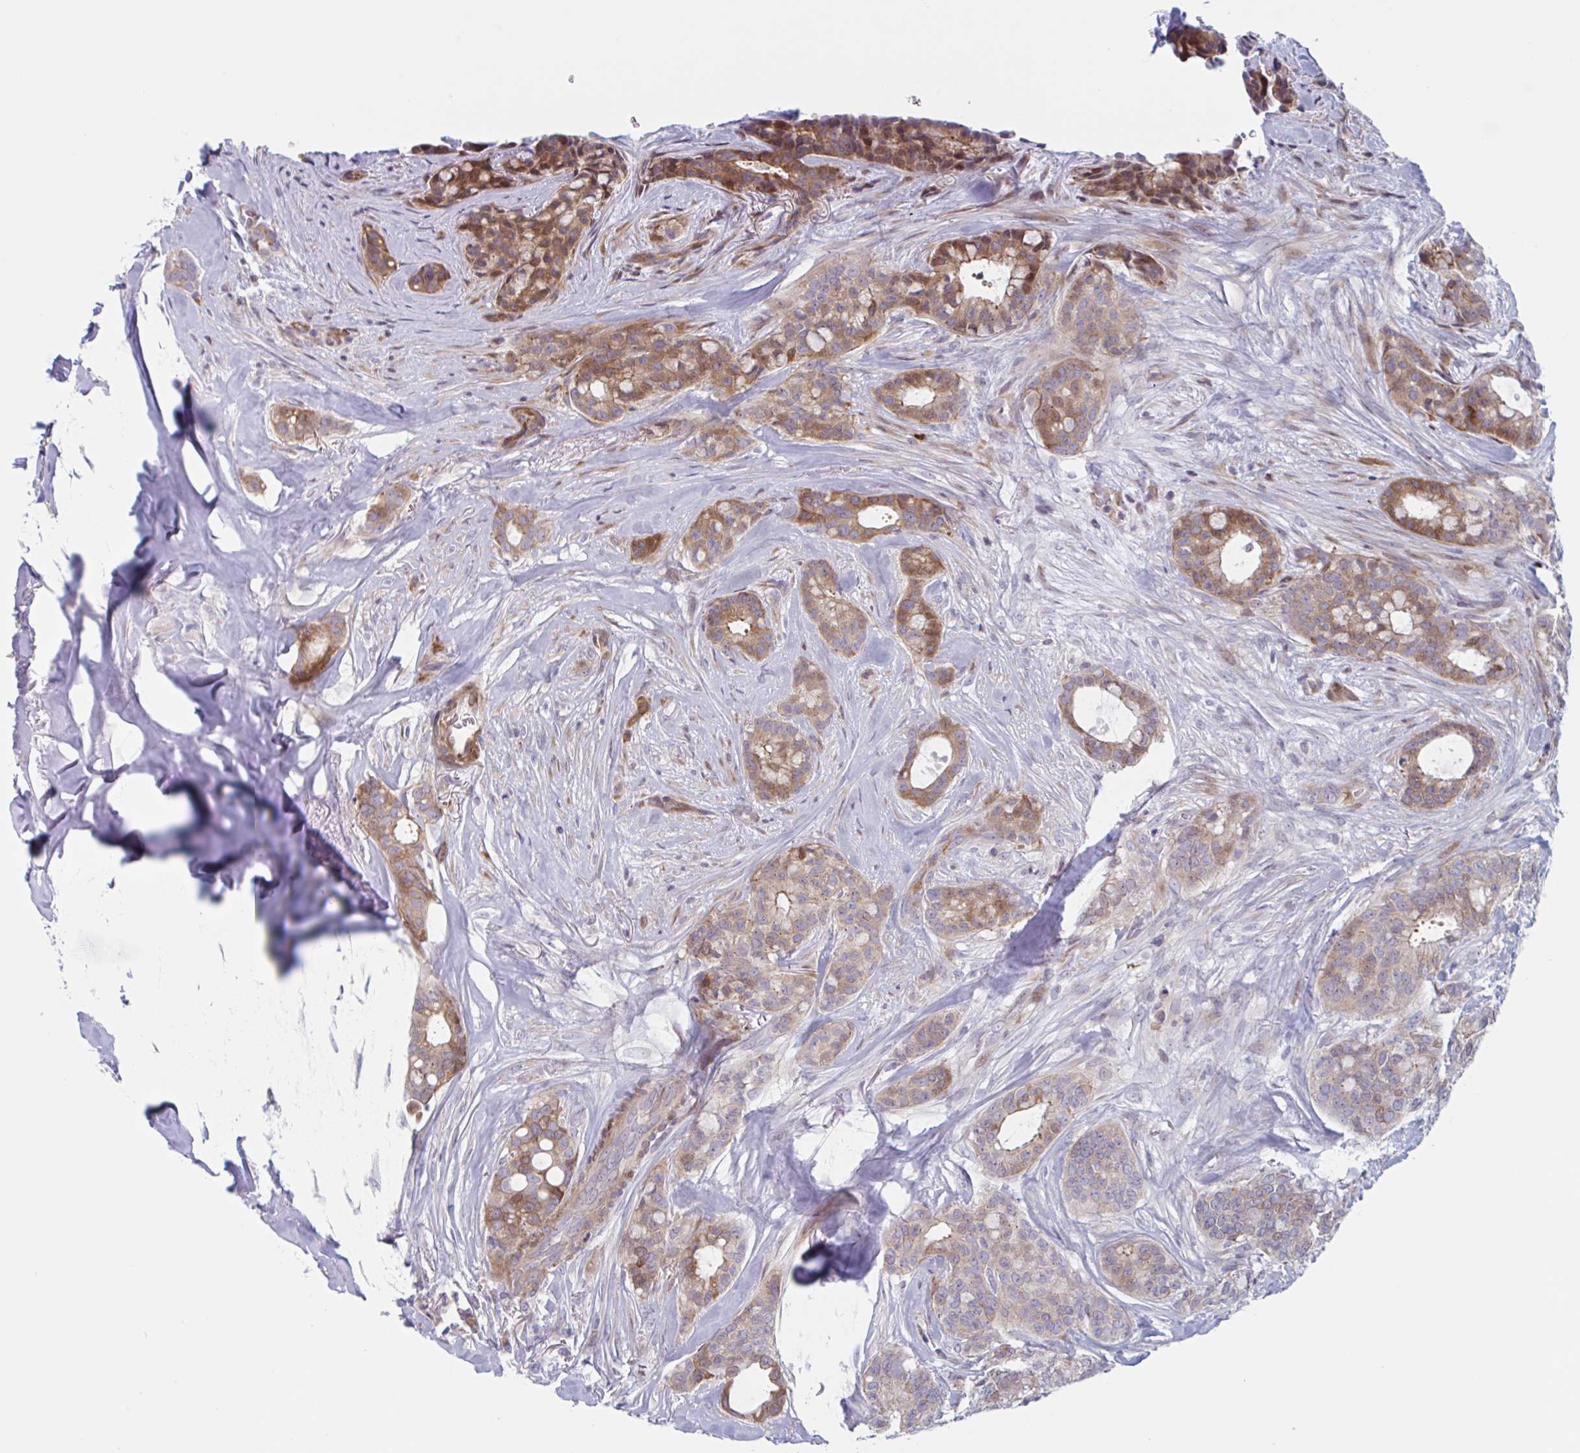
{"staining": {"intensity": "moderate", "quantity": ">75%", "location": "cytoplasmic/membranous"}, "tissue": "breast cancer", "cell_type": "Tumor cells", "image_type": "cancer", "snomed": [{"axis": "morphology", "description": "Duct carcinoma"}, {"axis": "topography", "description": "Breast"}], "caption": "Human breast infiltrating ductal carcinoma stained with a brown dye reveals moderate cytoplasmic/membranous positive positivity in about >75% of tumor cells.", "gene": "DUXA", "patient": {"sex": "female", "age": 84}}